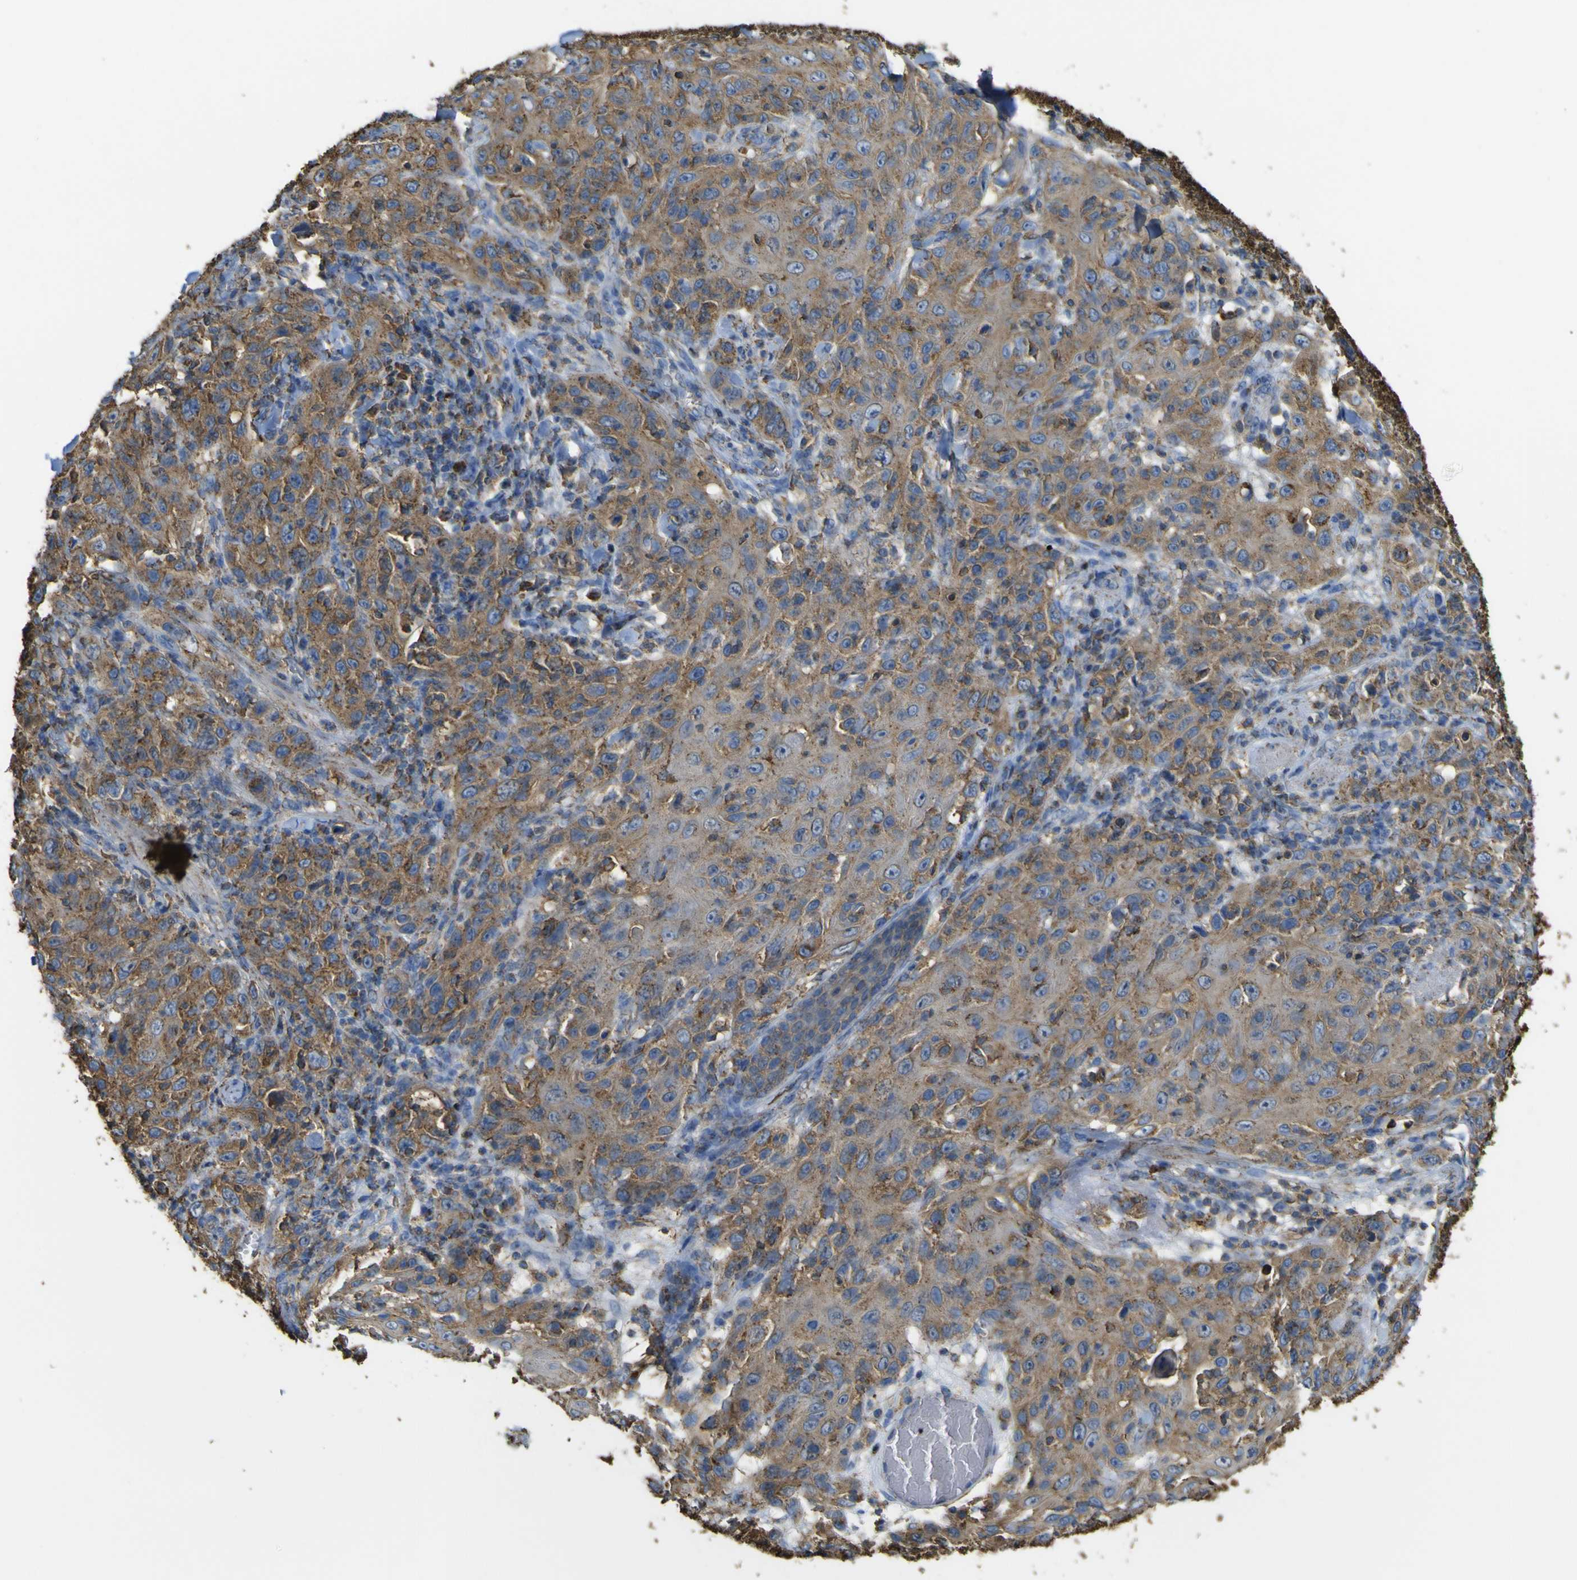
{"staining": {"intensity": "strong", "quantity": ">75%", "location": "cytoplasmic/membranous"}, "tissue": "skin cancer", "cell_type": "Tumor cells", "image_type": "cancer", "snomed": [{"axis": "morphology", "description": "Squamous cell carcinoma, NOS"}, {"axis": "topography", "description": "Skin"}], "caption": "This image demonstrates IHC staining of skin cancer, with high strong cytoplasmic/membranous positivity in about >75% of tumor cells.", "gene": "ACSL3", "patient": {"sex": "female", "age": 88}}